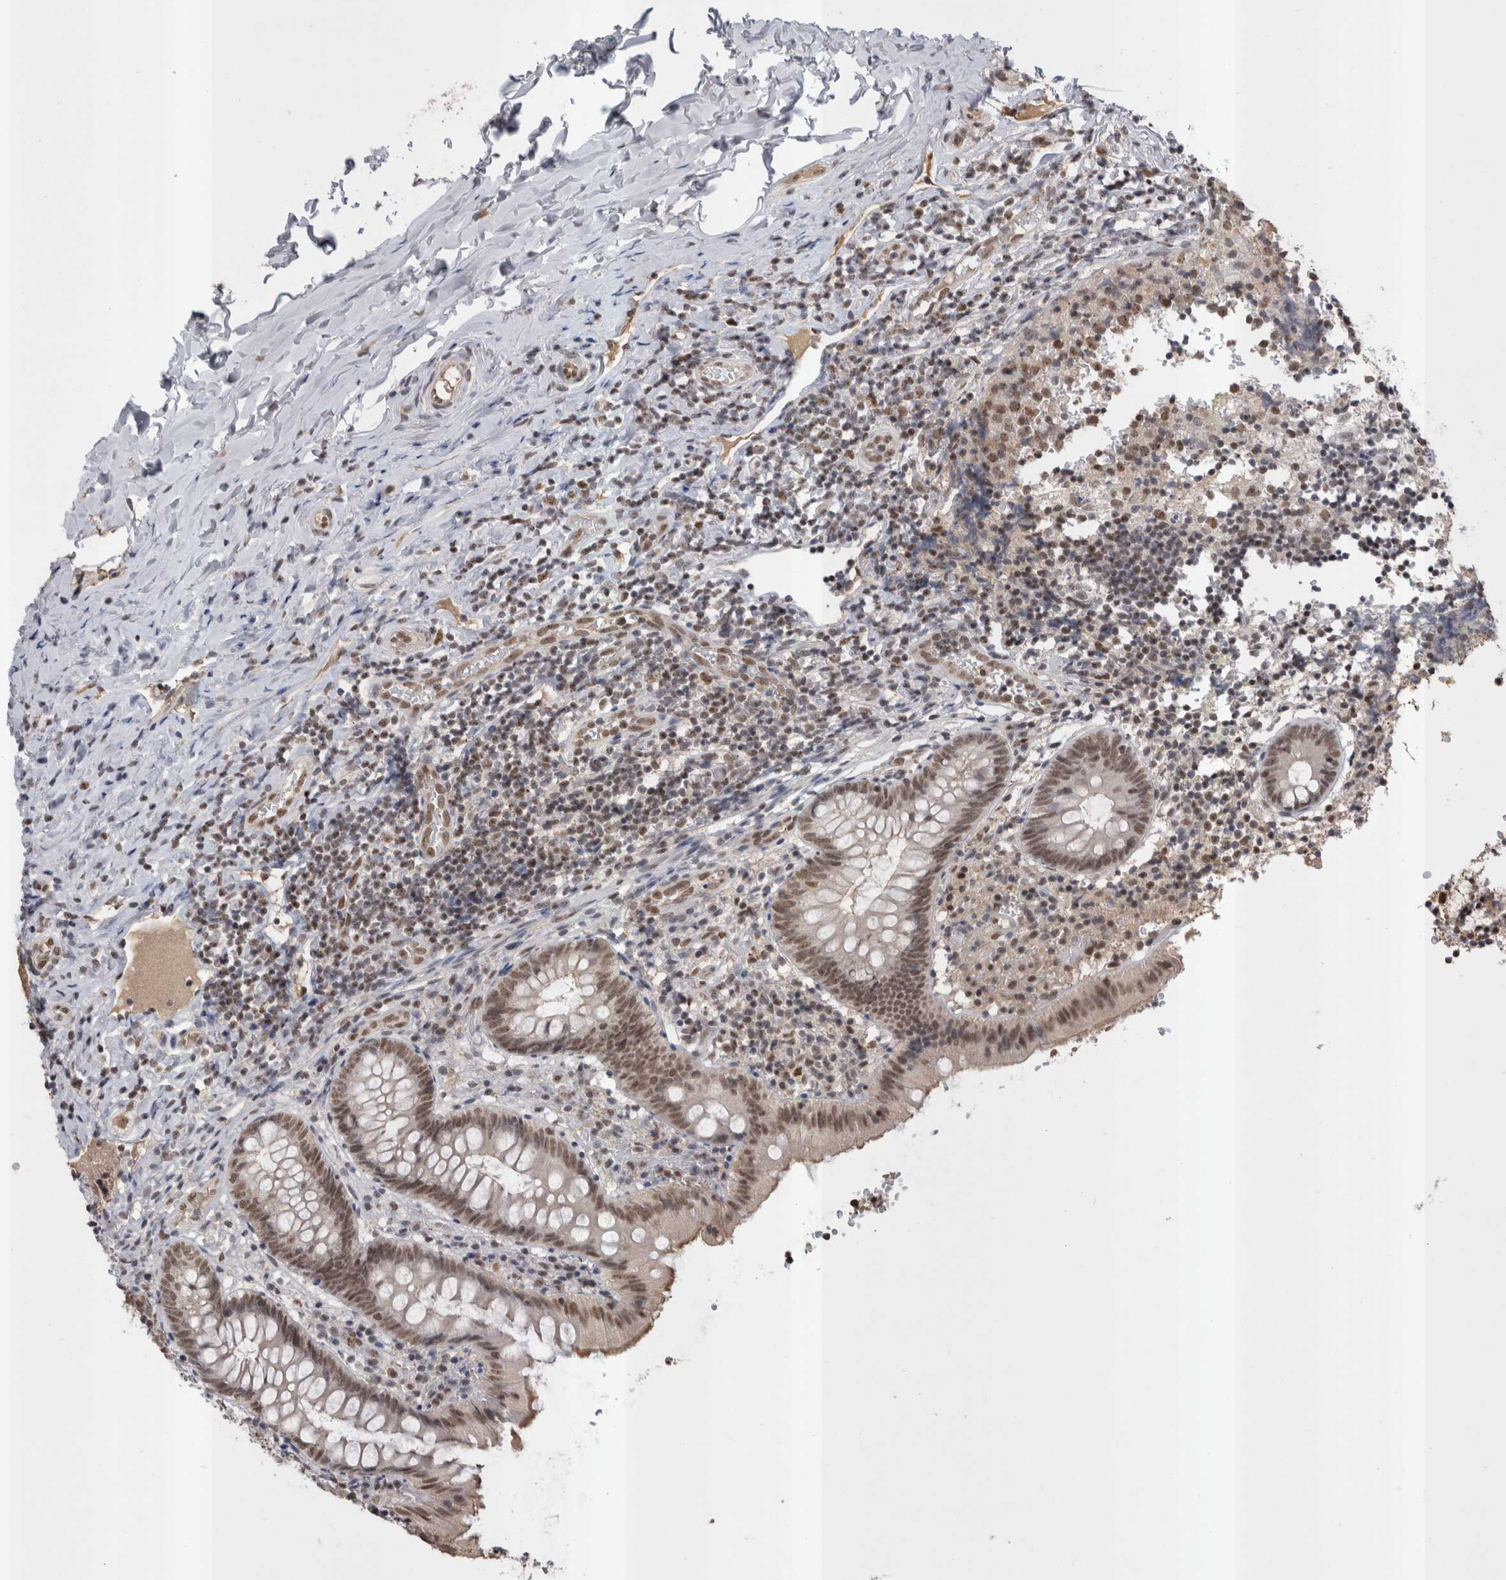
{"staining": {"intensity": "moderate", "quantity": ">75%", "location": "nuclear"}, "tissue": "appendix", "cell_type": "Glandular cells", "image_type": "normal", "snomed": [{"axis": "morphology", "description": "Normal tissue, NOS"}, {"axis": "topography", "description": "Appendix"}], "caption": "DAB (3,3'-diaminobenzidine) immunohistochemical staining of benign appendix shows moderate nuclear protein expression in approximately >75% of glandular cells.", "gene": "DAXX", "patient": {"sex": "male", "age": 8}}